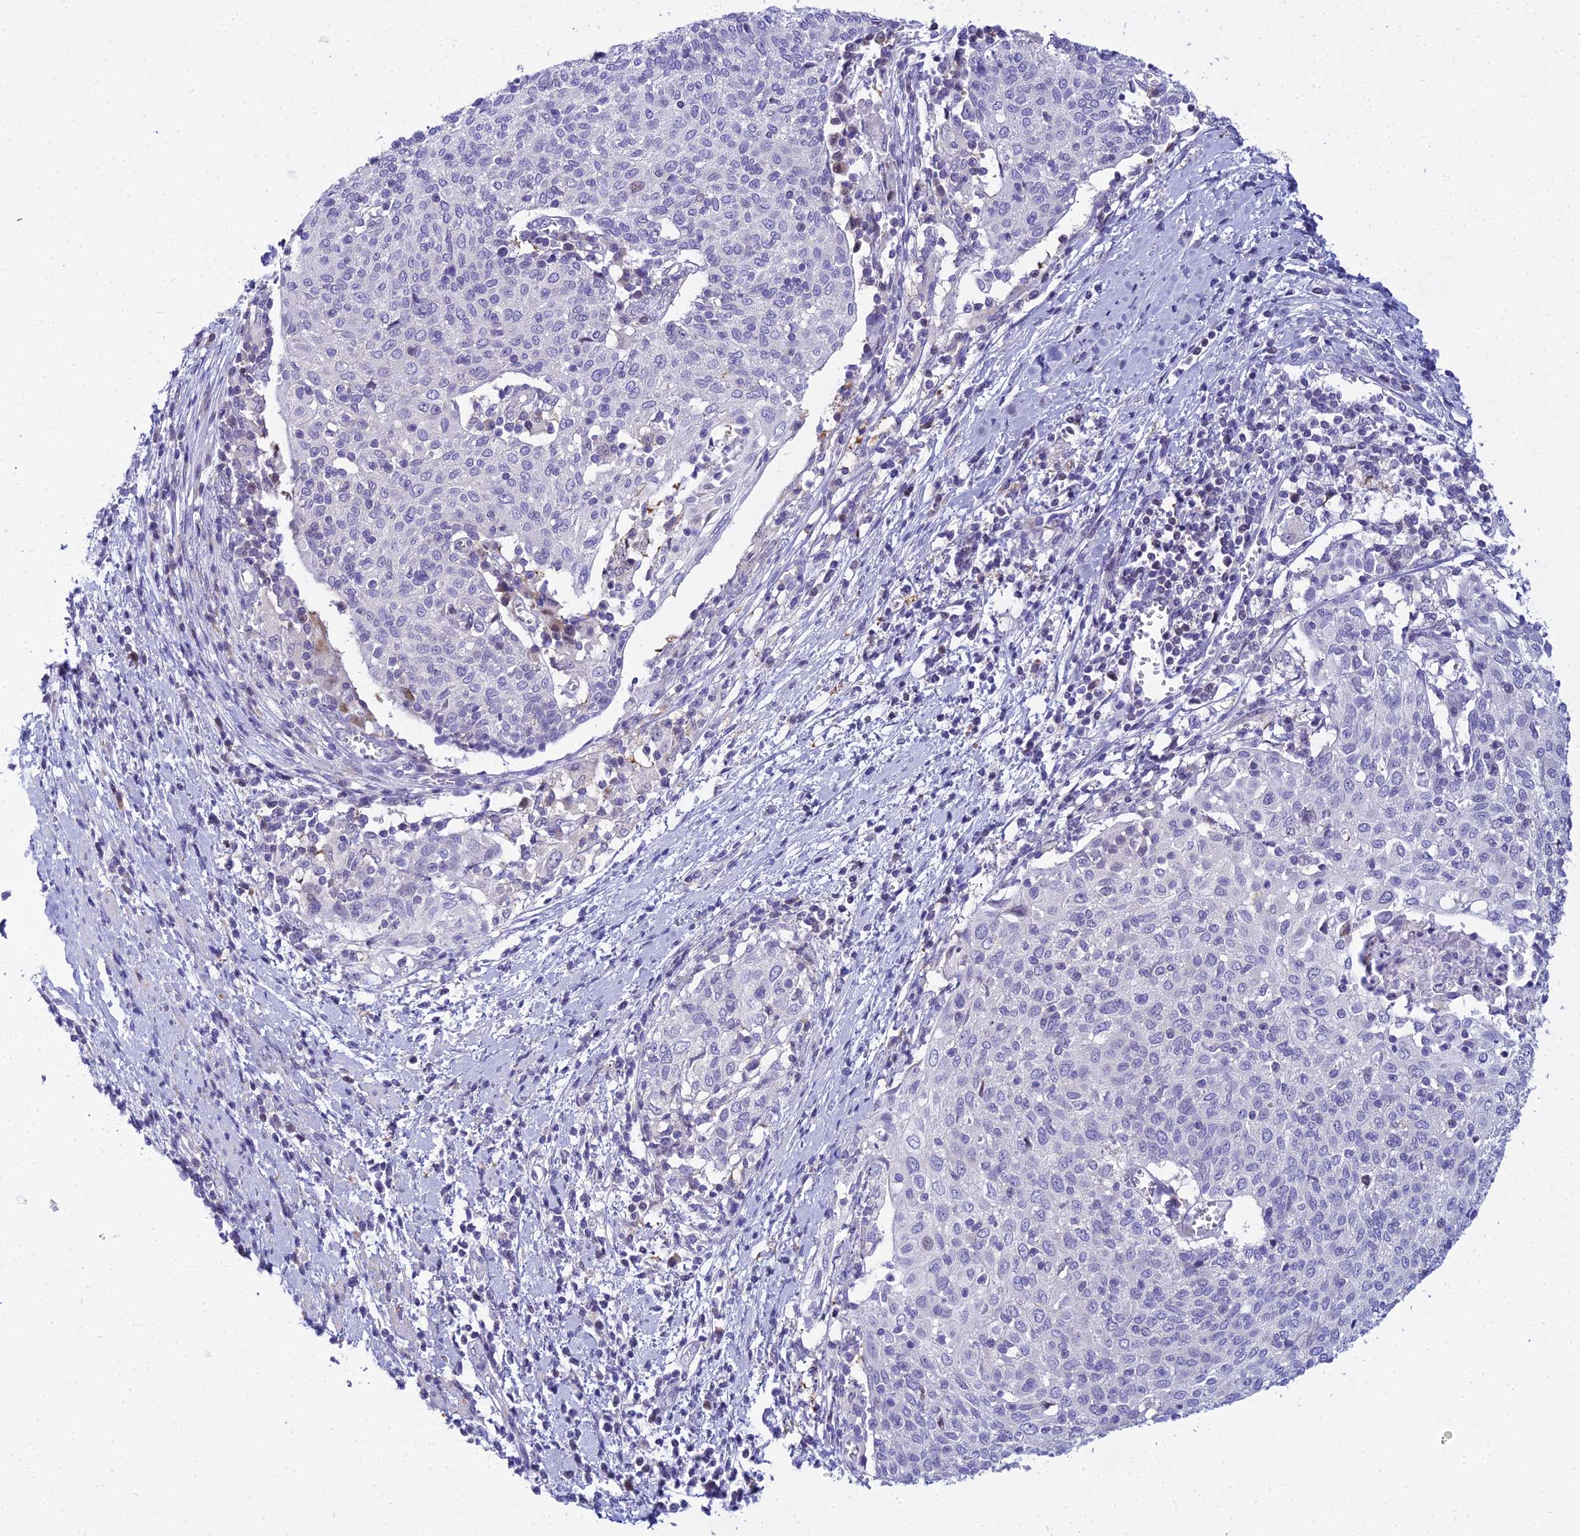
{"staining": {"intensity": "negative", "quantity": "none", "location": "none"}, "tissue": "cervical cancer", "cell_type": "Tumor cells", "image_type": "cancer", "snomed": [{"axis": "morphology", "description": "Squamous cell carcinoma, NOS"}, {"axis": "topography", "description": "Cervix"}], "caption": "An immunohistochemistry (IHC) image of cervical squamous cell carcinoma is shown. There is no staining in tumor cells of cervical squamous cell carcinoma.", "gene": "ZMIZ1", "patient": {"sex": "female", "age": 52}}